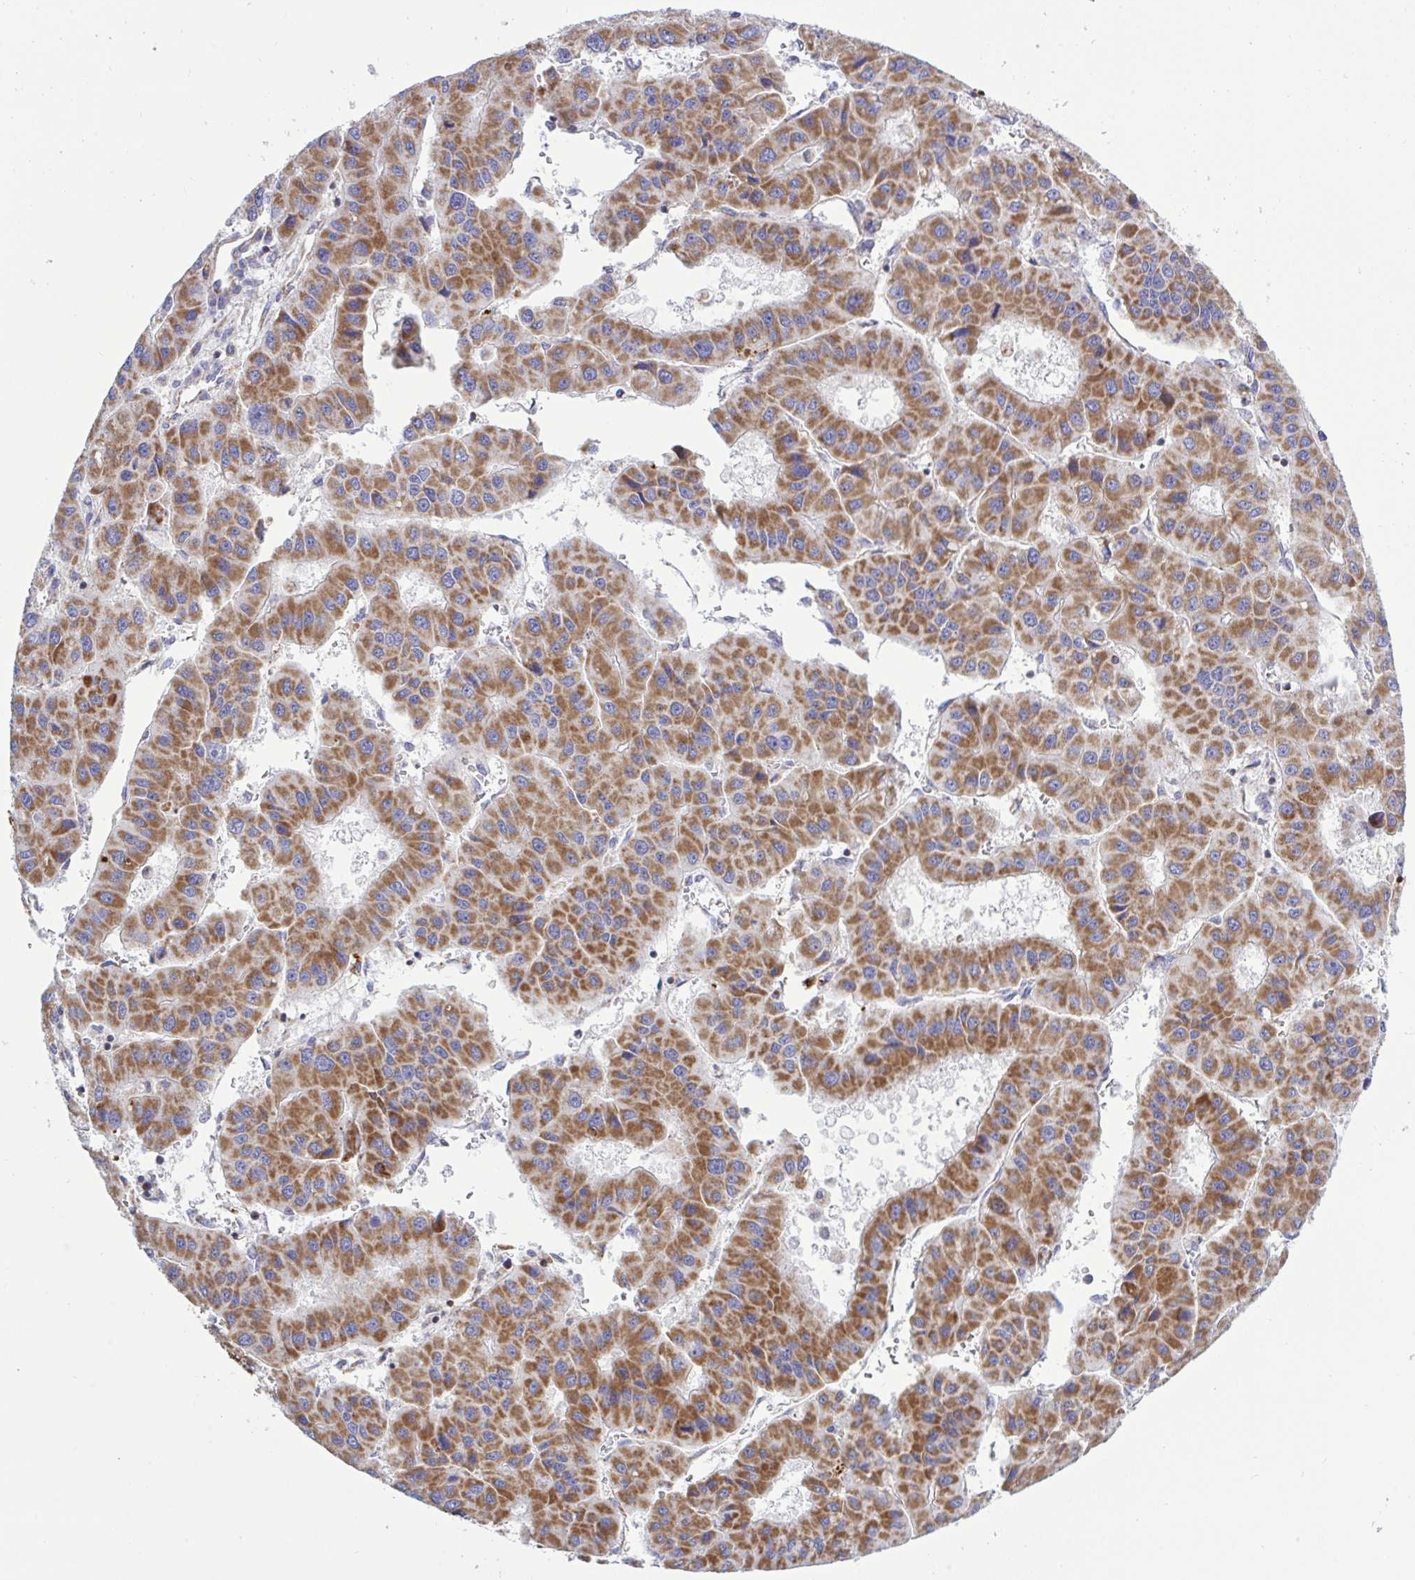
{"staining": {"intensity": "moderate", "quantity": ">75%", "location": "cytoplasmic/membranous"}, "tissue": "liver cancer", "cell_type": "Tumor cells", "image_type": "cancer", "snomed": [{"axis": "morphology", "description": "Carcinoma, Hepatocellular, NOS"}, {"axis": "topography", "description": "Liver"}], "caption": "About >75% of tumor cells in hepatocellular carcinoma (liver) display moderate cytoplasmic/membranous protein positivity as visualized by brown immunohistochemical staining.", "gene": "HSPE1", "patient": {"sex": "male", "age": 73}}